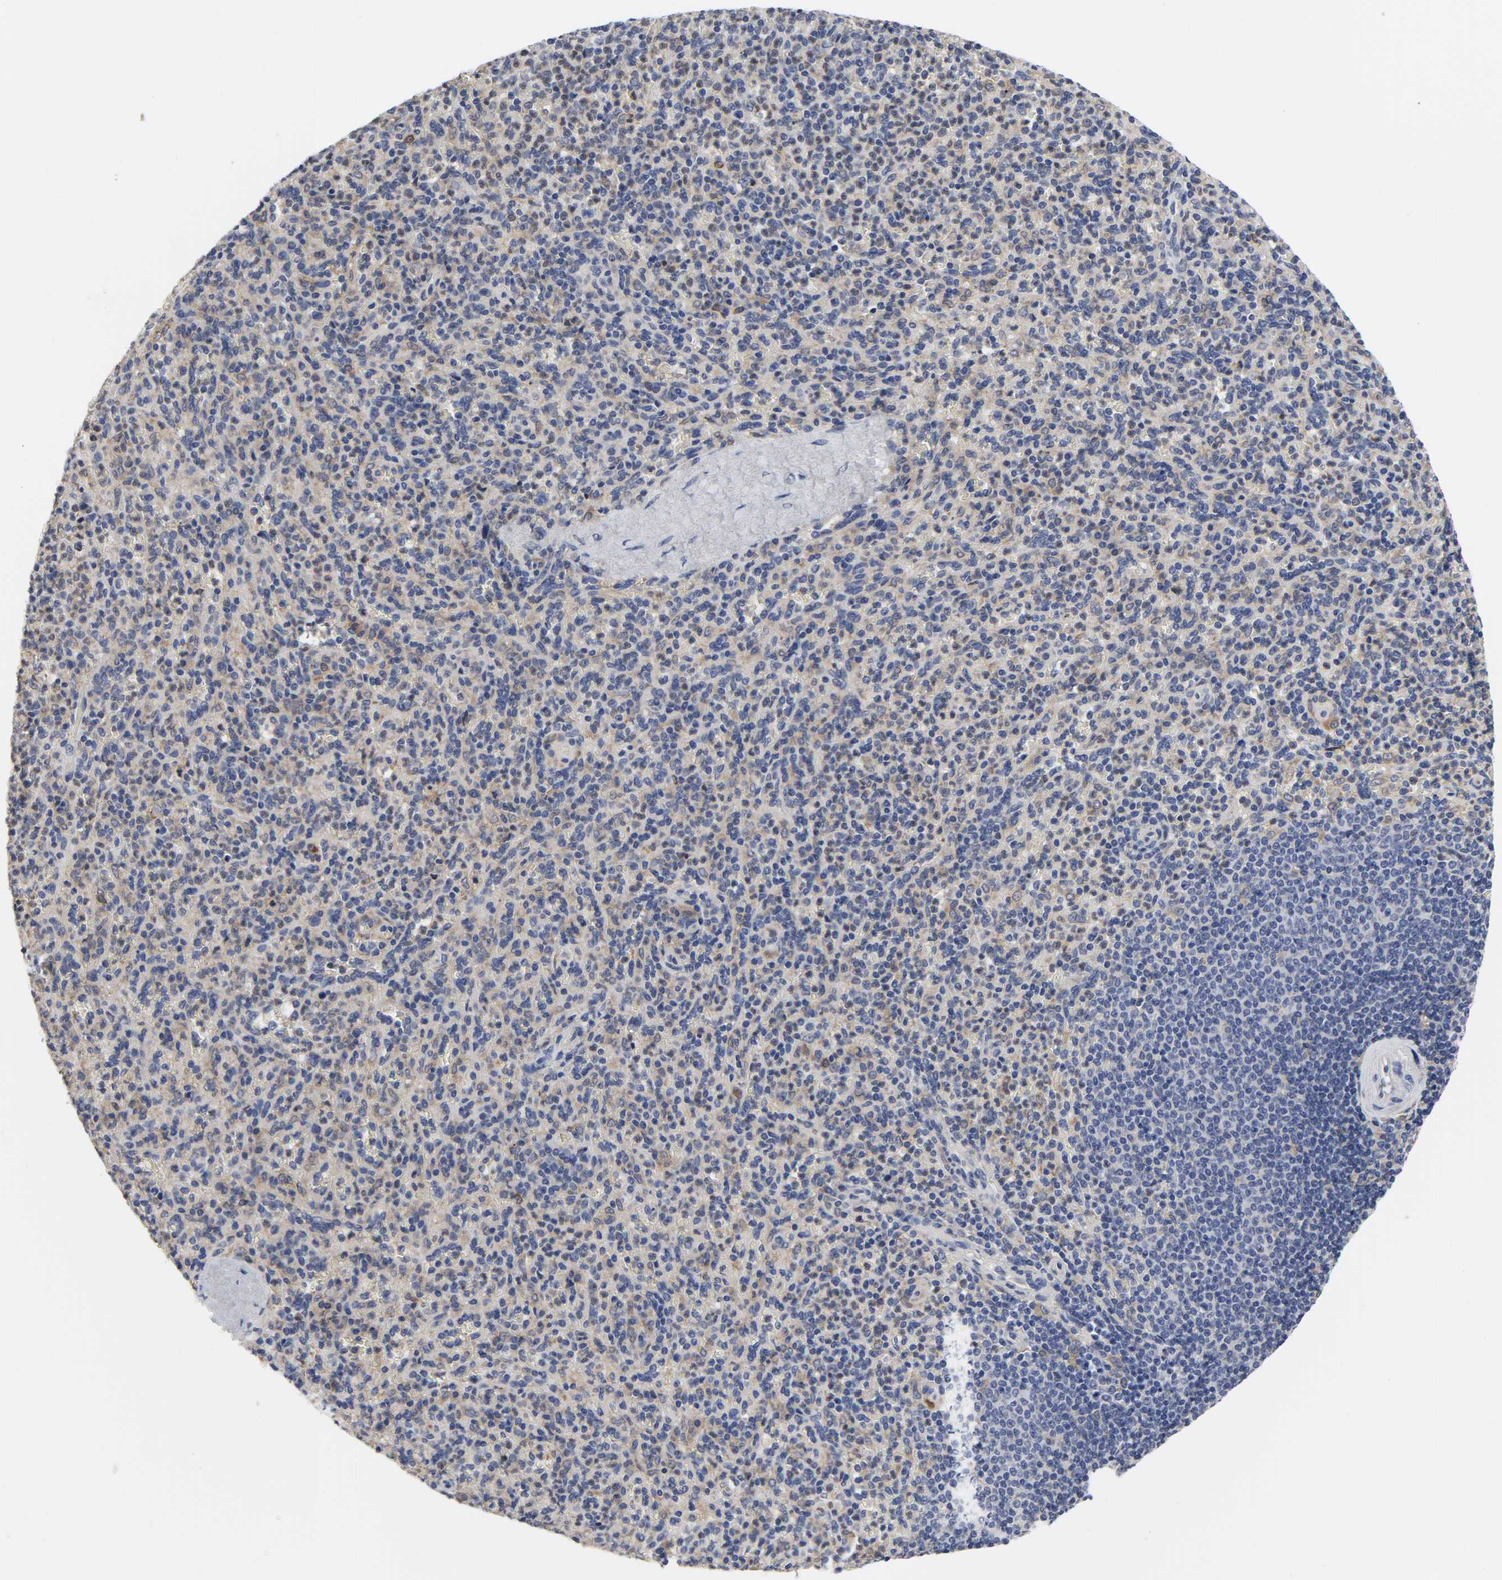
{"staining": {"intensity": "moderate", "quantity": "<25%", "location": "cytoplasmic/membranous"}, "tissue": "spleen", "cell_type": "Cells in red pulp", "image_type": "normal", "snomed": [{"axis": "morphology", "description": "Normal tissue, NOS"}, {"axis": "topography", "description": "Spleen"}], "caption": "Unremarkable spleen reveals moderate cytoplasmic/membranous positivity in approximately <25% of cells in red pulp.", "gene": "HCK", "patient": {"sex": "male", "age": 36}}